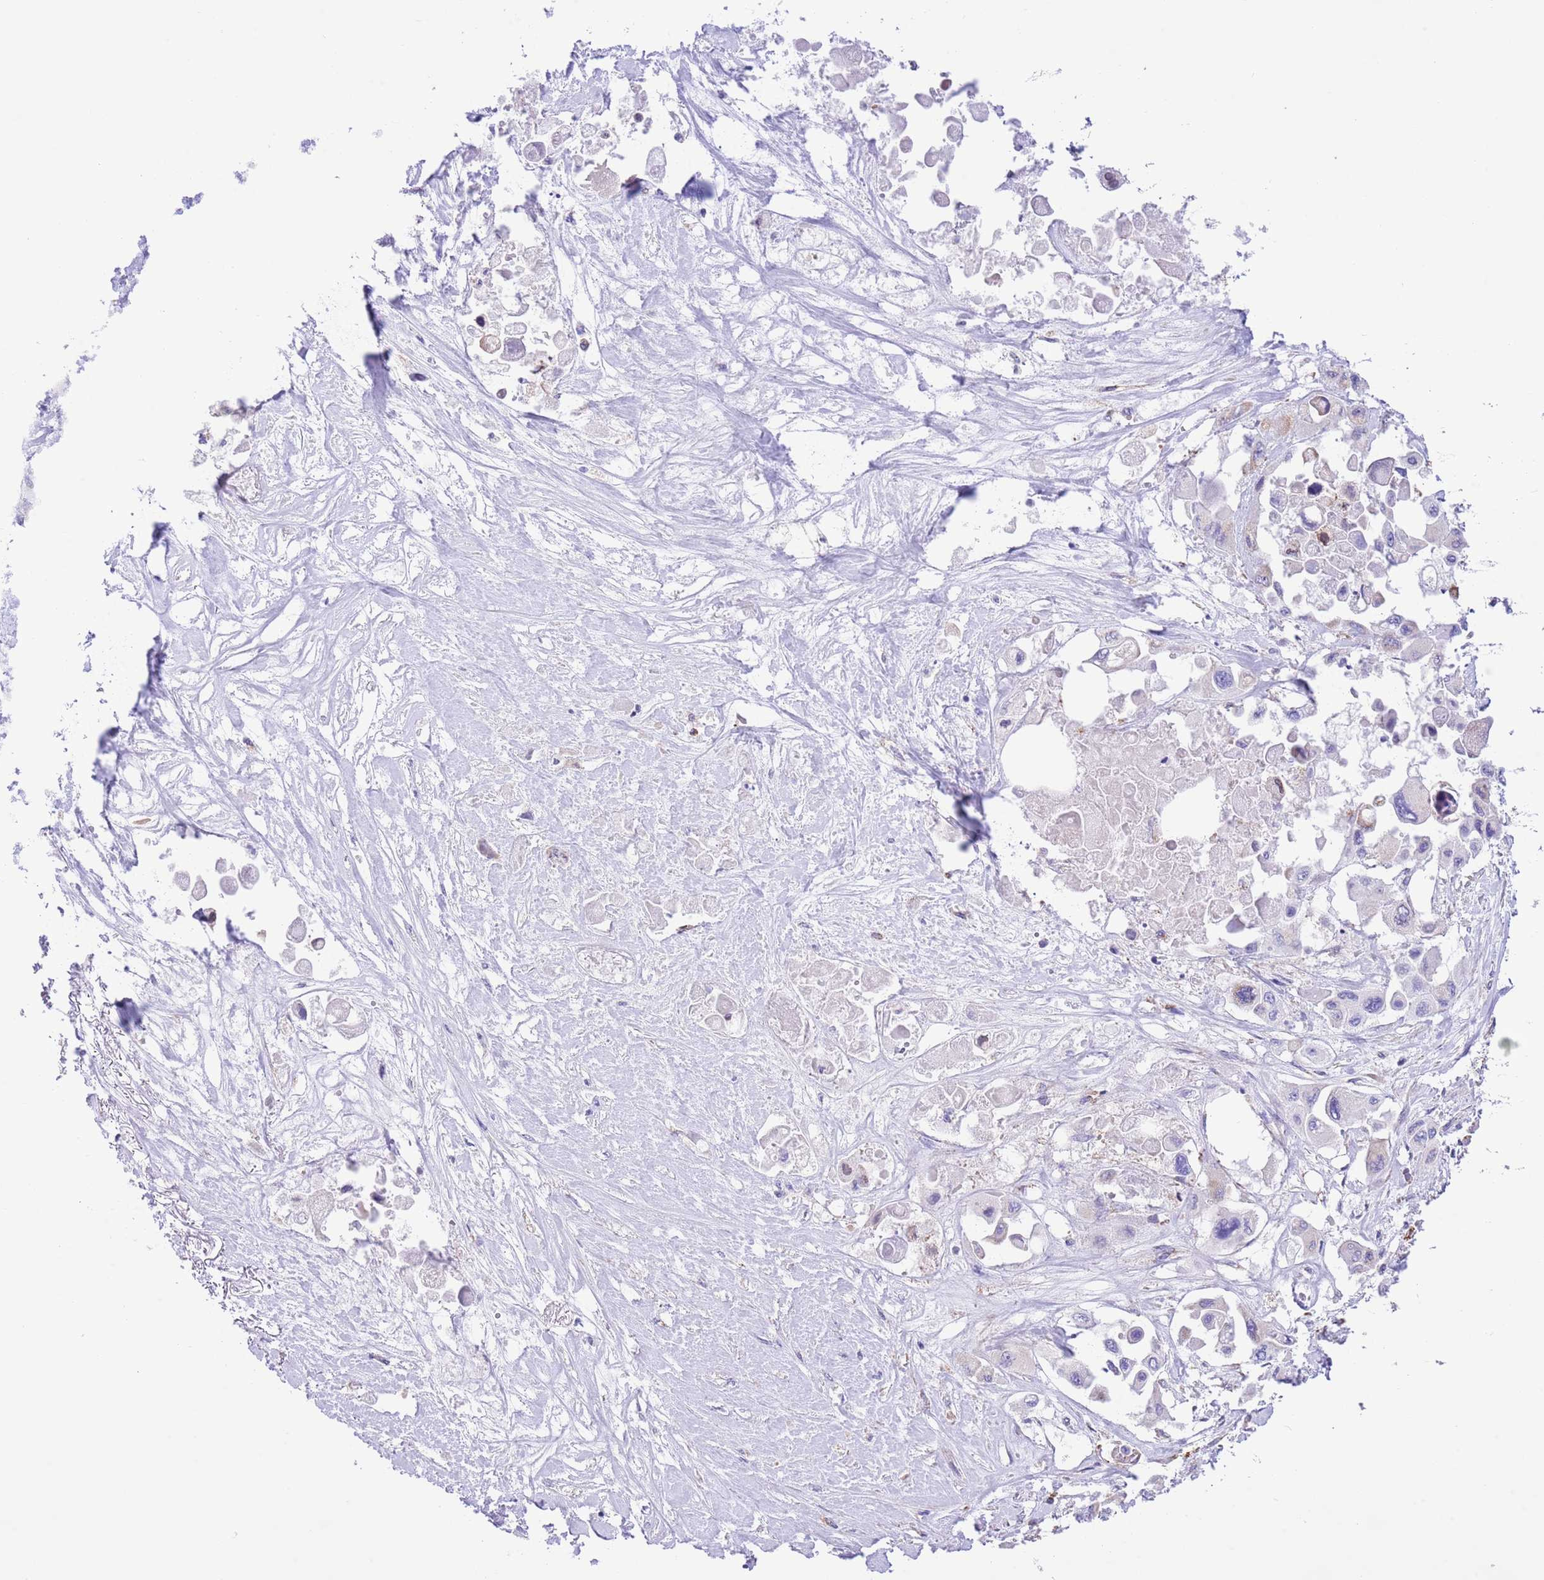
{"staining": {"intensity": "negative", "quantity": "none", "location": "none"}, "tissue": "pancreatic cancer", "cell_type": "Tumor cells", "image_type": "cancer", "snomed": [{"axis": "morphology", "description": "Adenocarcinoma, NOS"}, {"axis": "topography", "description": "Pancreas"}], "caption": "DAB (3,3'-diaminobenzidine) immunohistochemical staining of human pancreatic cancer (adenocarcinoma) displays no significant staining in tumor cells.", "gene": "SS18L2", "patient": {"sex": "male", "age": 92}}